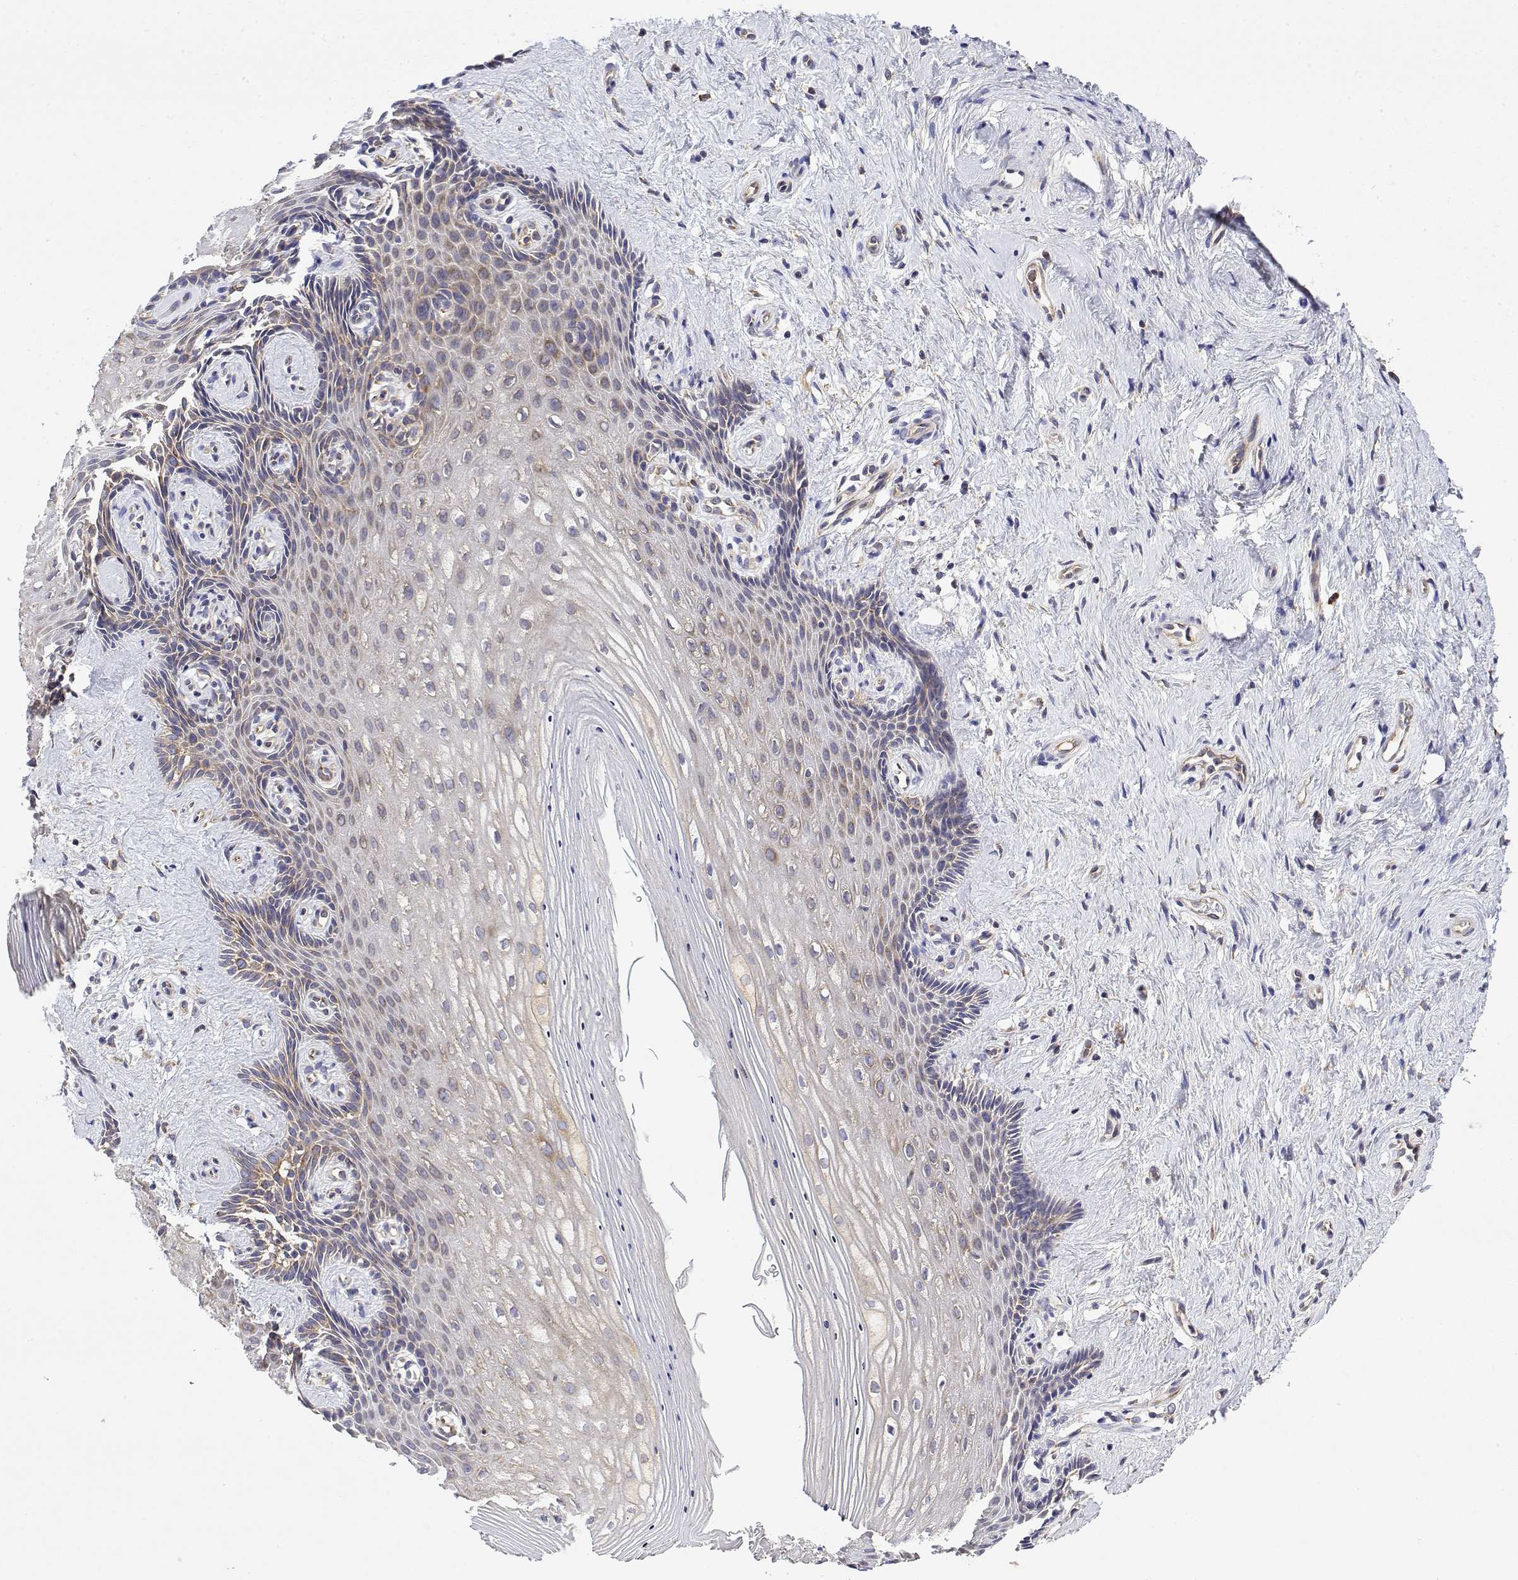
{"staining": {"intensity": "weak", "quantity": "25%-75%", "location": "cytoplasmic/membranous"}, "tissue": "vagina", "cell_type": "Squamous epithelial cells", "image_type": "normal", "snomed": [{"axis": "morphology", "description": "Normal tissue, NOS"}, {"axis": "topography", "description": "Vagina"}], "caption": "Immunohistochemical staining of unremarkable vagina demonstrates low levels of weak cytoplasmic/membranous positivity in approximately 25%-75% of squamous epithelial cells.", "gene": "EEF1G", "patient": {"sex": "female", "age": 42}}